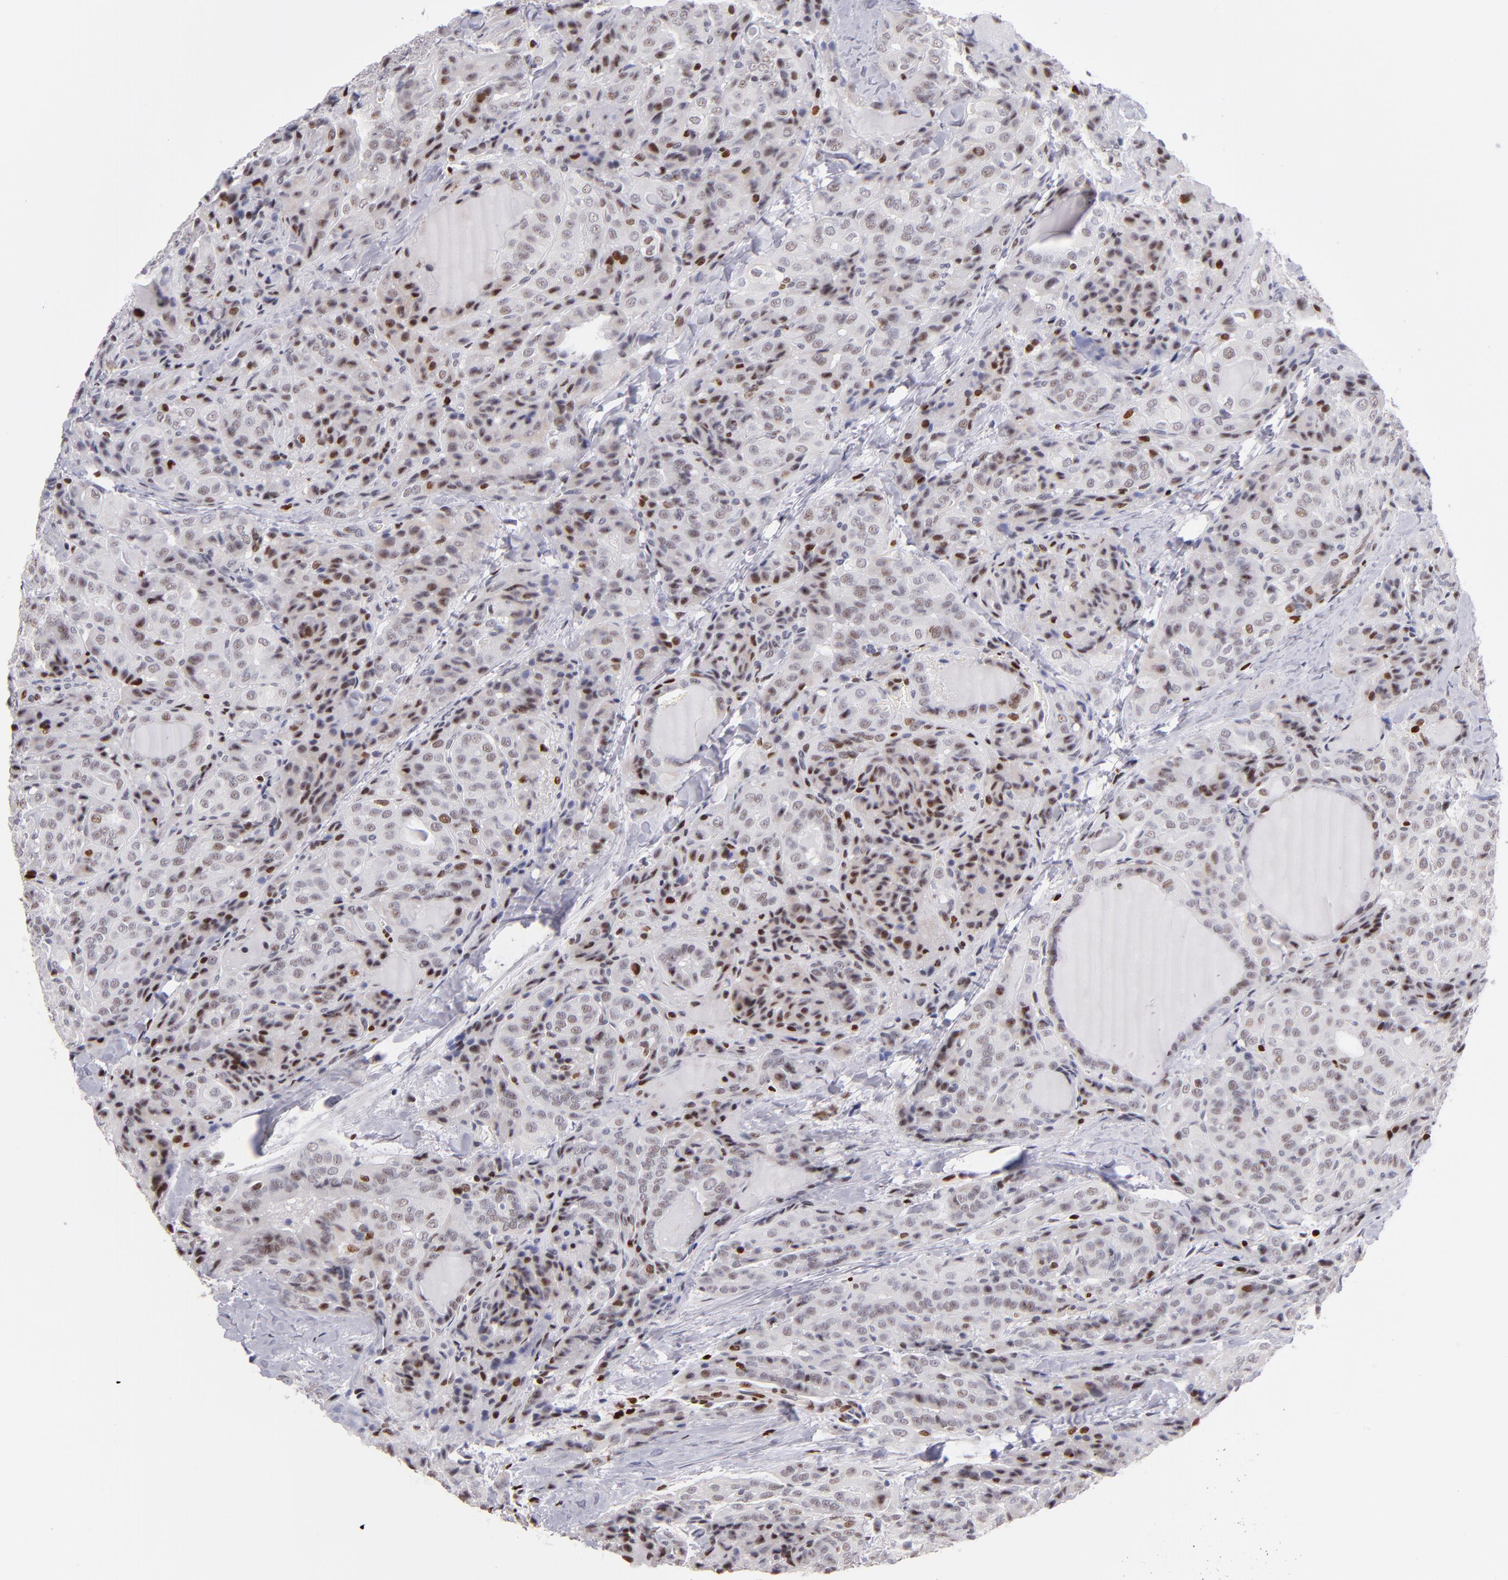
{"staining": {"intensity": "moderate", "quantity": ">75%", "location": "nuclear"}, "tissue": "thyroid cancer", "cell_type": "Tumor cells", "image_type": "cancer", "snomed": [{"axis": "morphology", "description": "Papillary adenocarcinoma, NOS"}, {"axis": "topography", "description": "Thyroid gland"}], "caption": "This histopathology image exhibits IHC staining of human thyroid cancer, with medium moderate nuclear staining in about >75% of tumor cells.", "gene": "POLA1", "patient": {"sex": "female", "age": 71}}